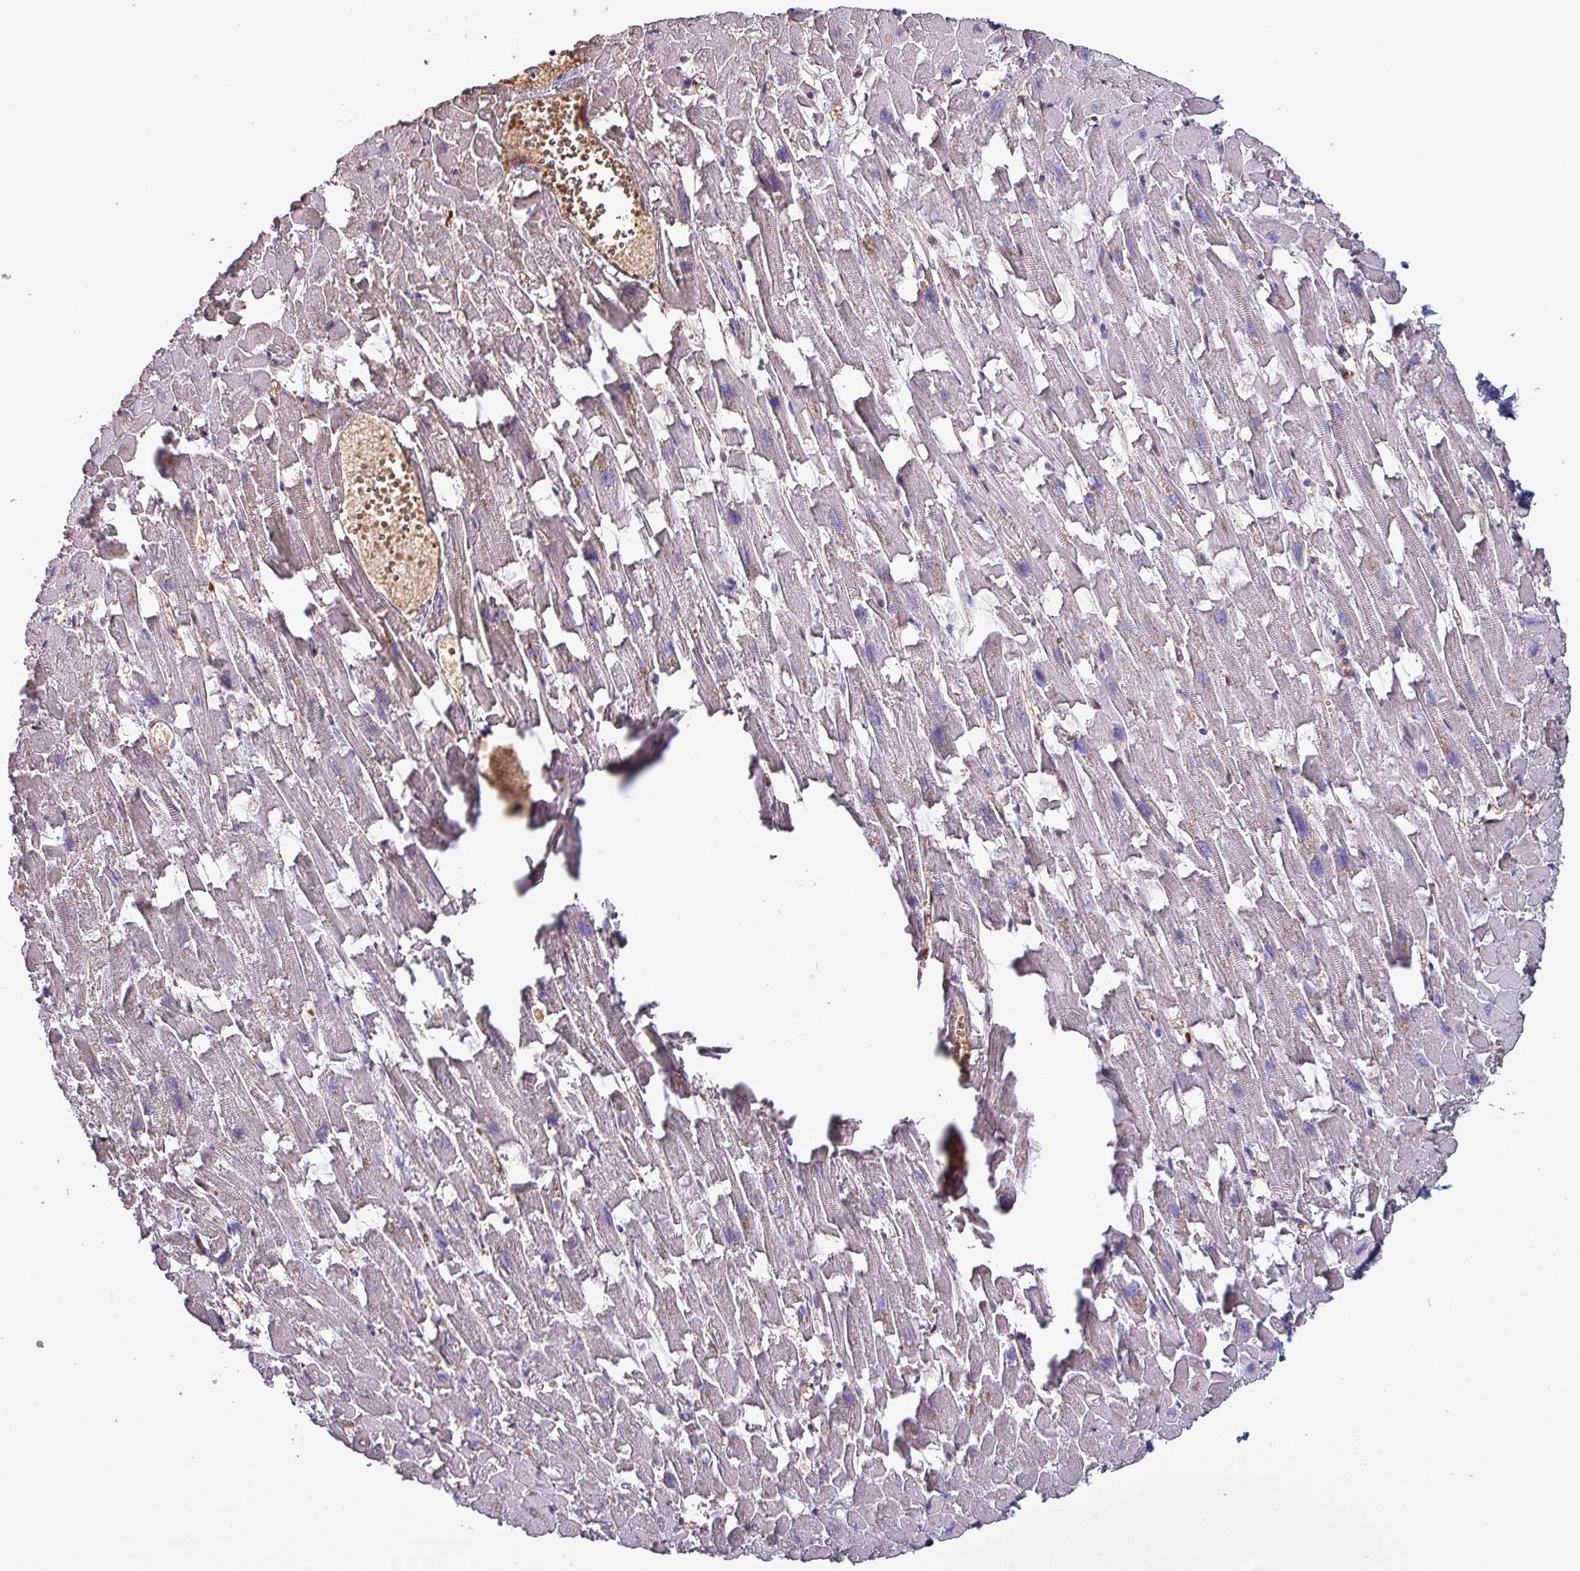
{"staining": {"intensity": "negative", "quantity": "none", "location": "none"}, "tissue": "heart muscle", "cell_type": "Cardiomyocytes", "image_type": "normal", "snomed": [{"axis": "morphology", "description": "Normal tissue, NOS"}, {"axis": "topography", "description": "Heart"}], "caption": "A micrograph of human heart muscle is negative for staining in cardiomyocytes.", "gene": "PSMB8", "patient": {"sex": "female", "age": 64}}